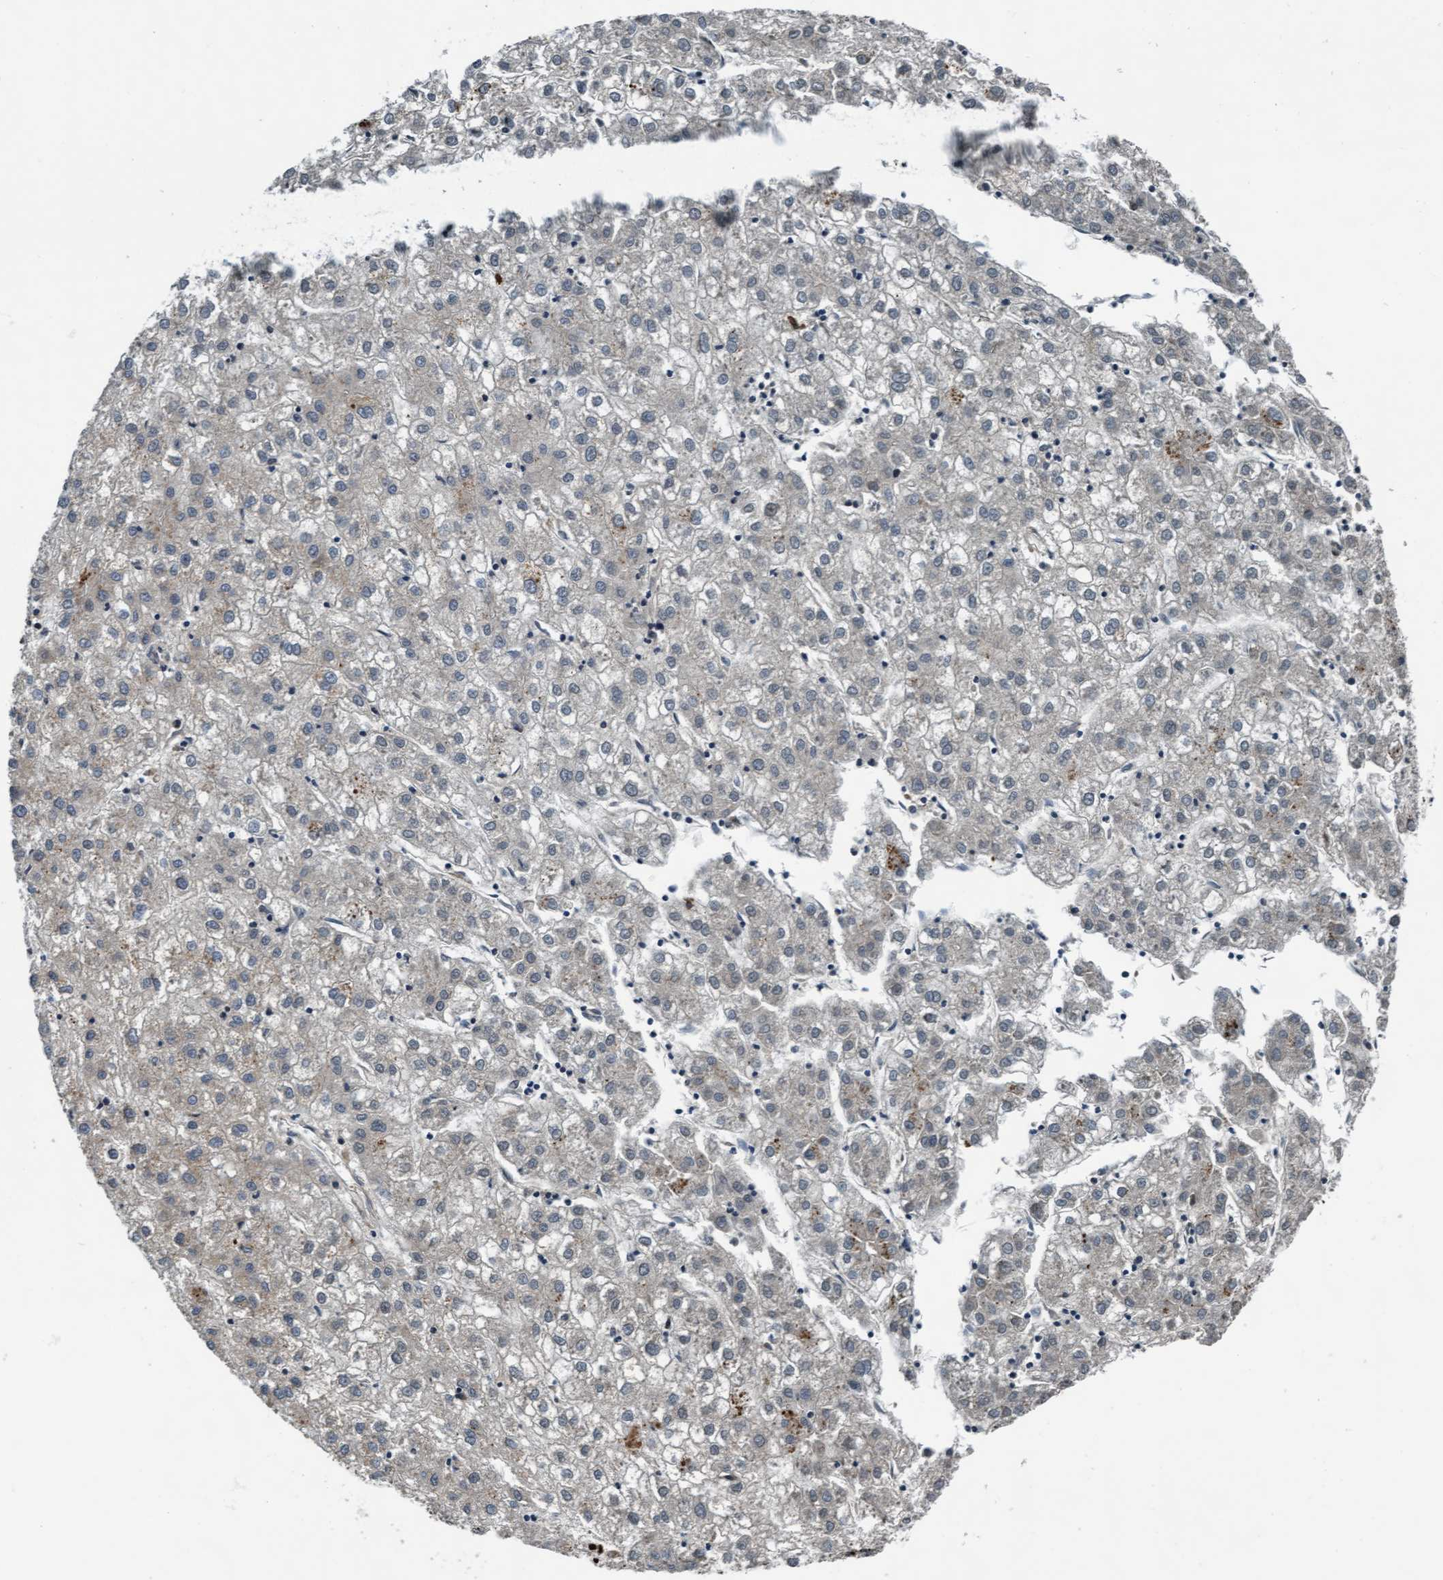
{"staining": {"intensity": "negative", "quantity": "none", "location": "none"}, "tissue": "liver cancer", "cell_type": "Tumor cells", "image_type": "cancer", "snomed": [{"axis": "morphology", "description": "Carcinoma, Hepatocellular, NOS"}, {"axis": "topography", "description": "Liver"}], "caption": "Human liver cancer (hepatocellular carcinoma) stained for a protein using immunohistochemistry demonstrates no positivity in tumor cells.", "gene": "WASF1", "patient": {"sex": "male", "age": 72}}